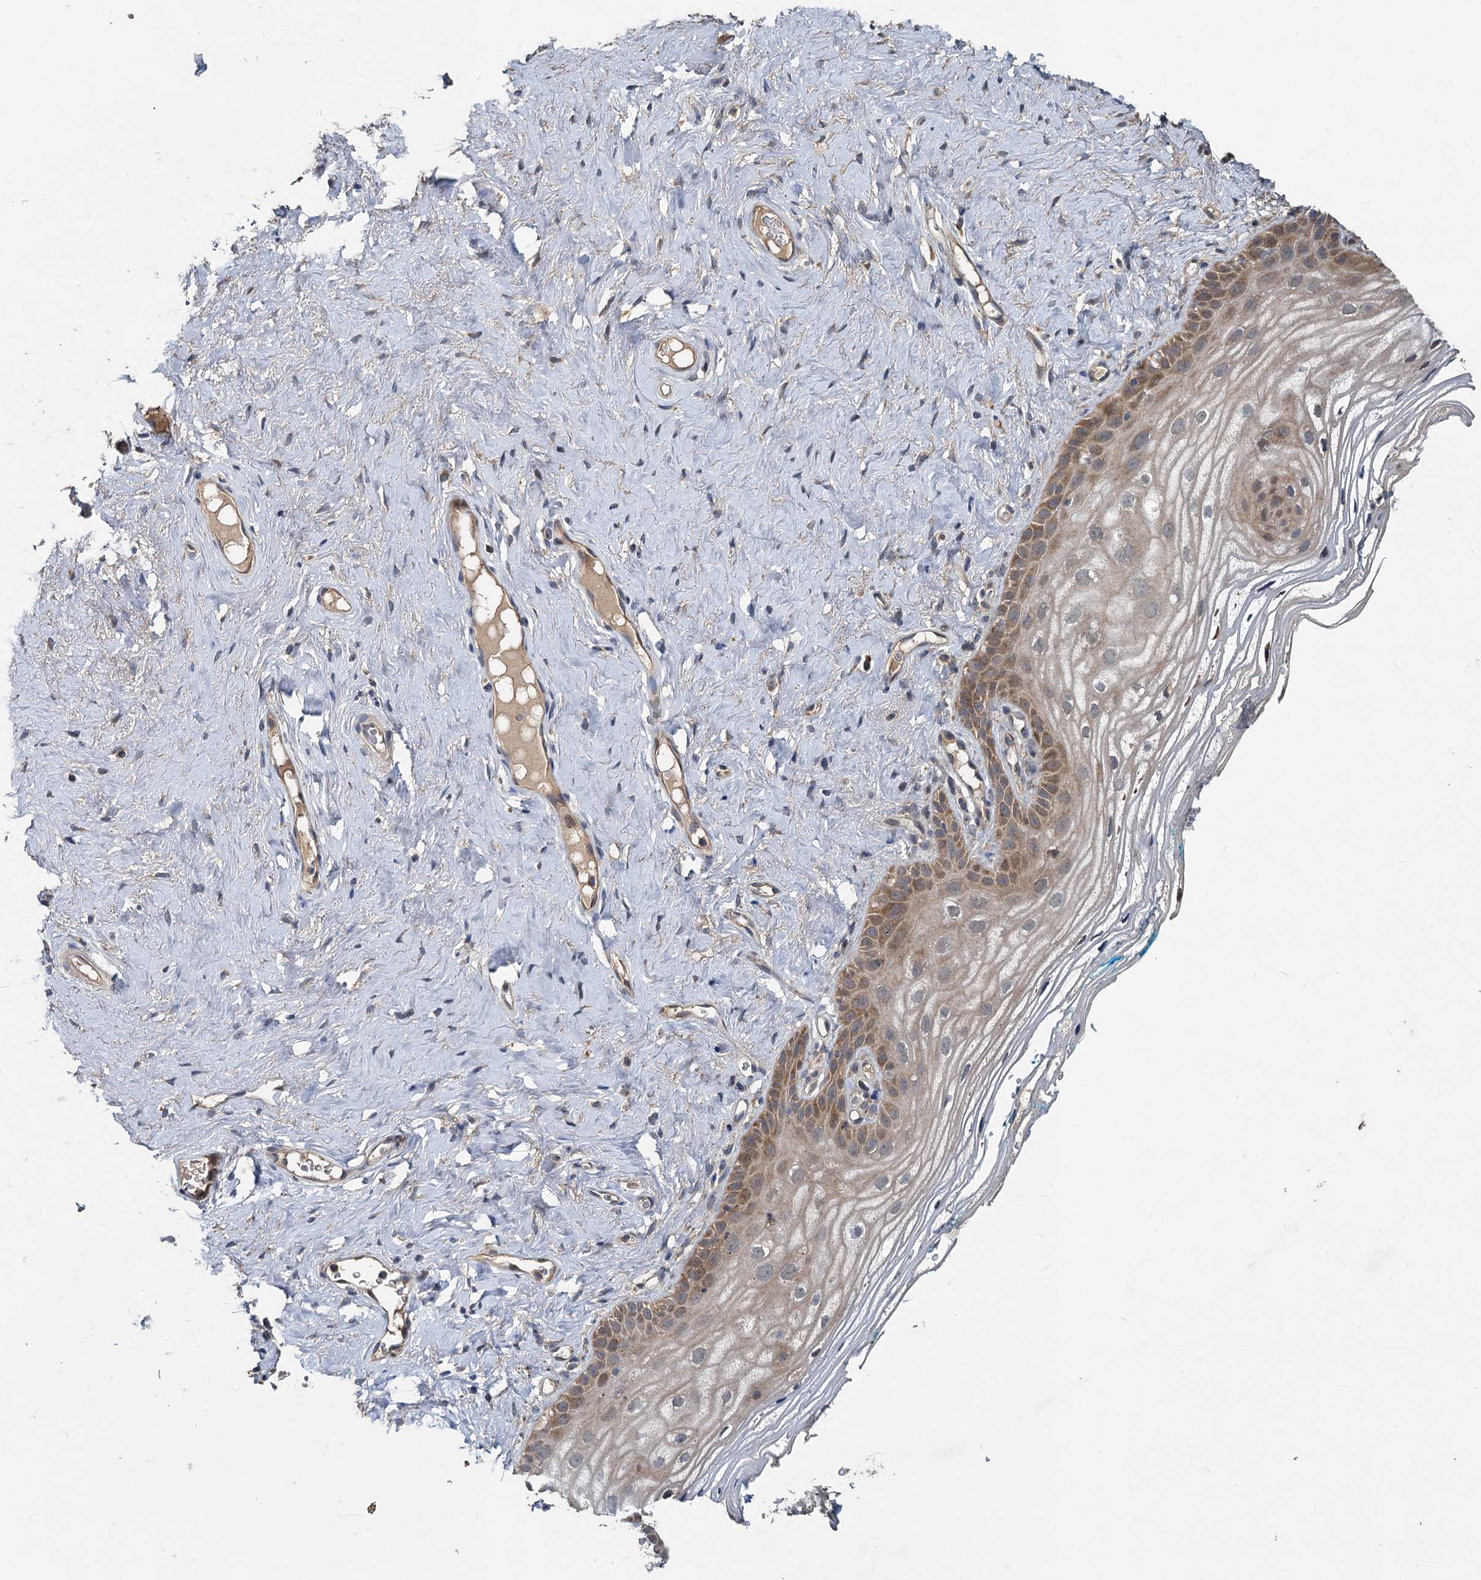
{"staining": {"intensity": "moderate", "quantity": "25%-75%", "location": "cytoplasmic/membranous"}, "tissue": "vagina", "cell_type": "Squamous epithelial cells", "image_type": "normal", "snomed": [{"axis": "morphology", "description": "Normal tissue, NOS"}, {"axis": "topography", "description": "Vagina"}], "caption": "Immunohistochemistry photomicrograph of normal human vagina stained for a protein (brown), which reveals medium levels of moderate cytoplasmic/membranous expression in approximately 25%-75% of squamous epithelial cells.", "gene": "OTUB1", "patient": {"sex": "female", "age": 68}}